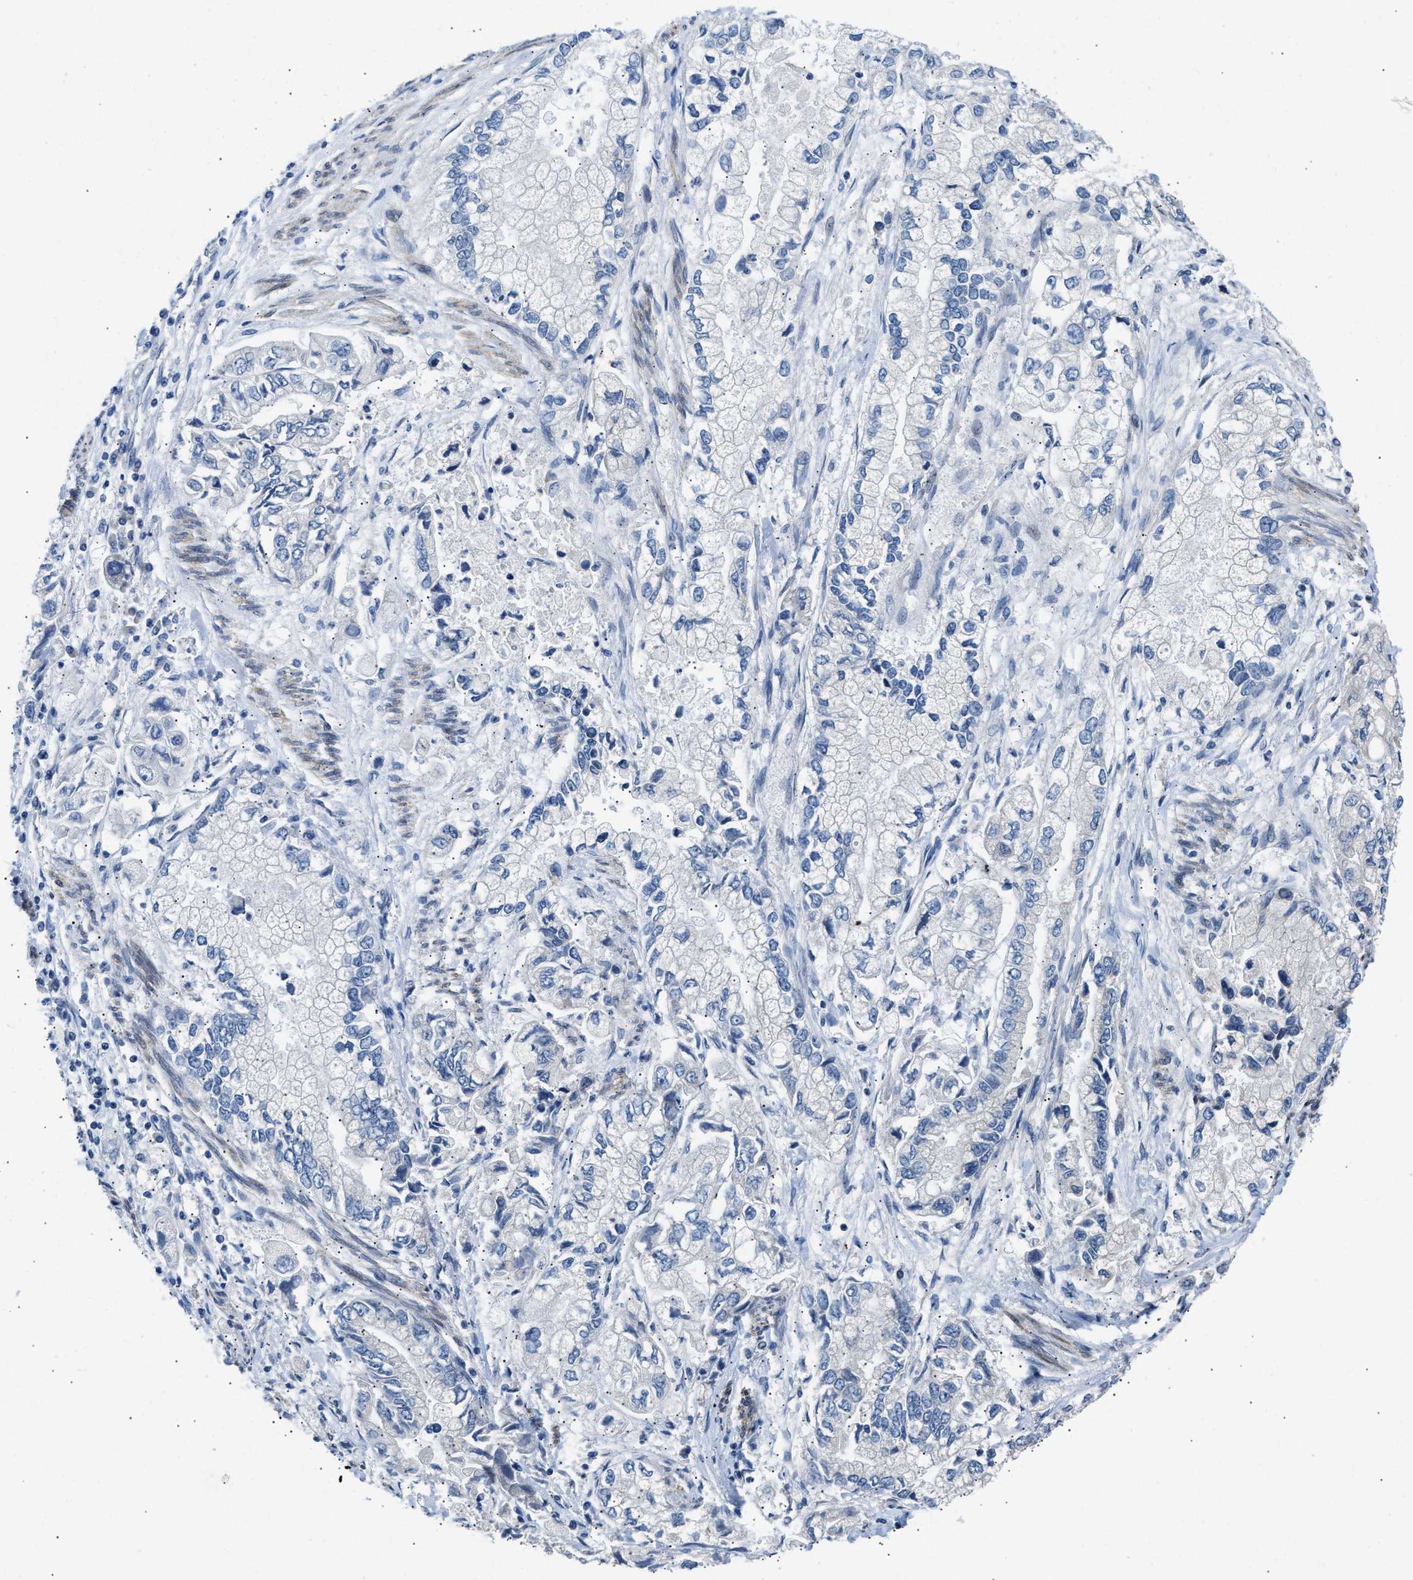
{"staining": {"intensity": "negative", "quantity": "none", "location": "none"}, "tissue": "stomach cancer", "cell_type": "Tumor cells", "image_type": "cancer", "snomed": [{"axis": "morphology", "description": "Normal tissue, NOS"}, {"axis": "morphology", "description": "Adenocarcinoma, NOS"}, {"axis": "topography", "description": "Stomach"}], "caption": "This micrograph is of stomach cancer stained with immunohistochemistry to label a protein in brown with the nuclei are counter-stained blue. There is no expression in tumor cells.", "gene": "CLGN", "patient": {"sex": "male", "age": 62}}